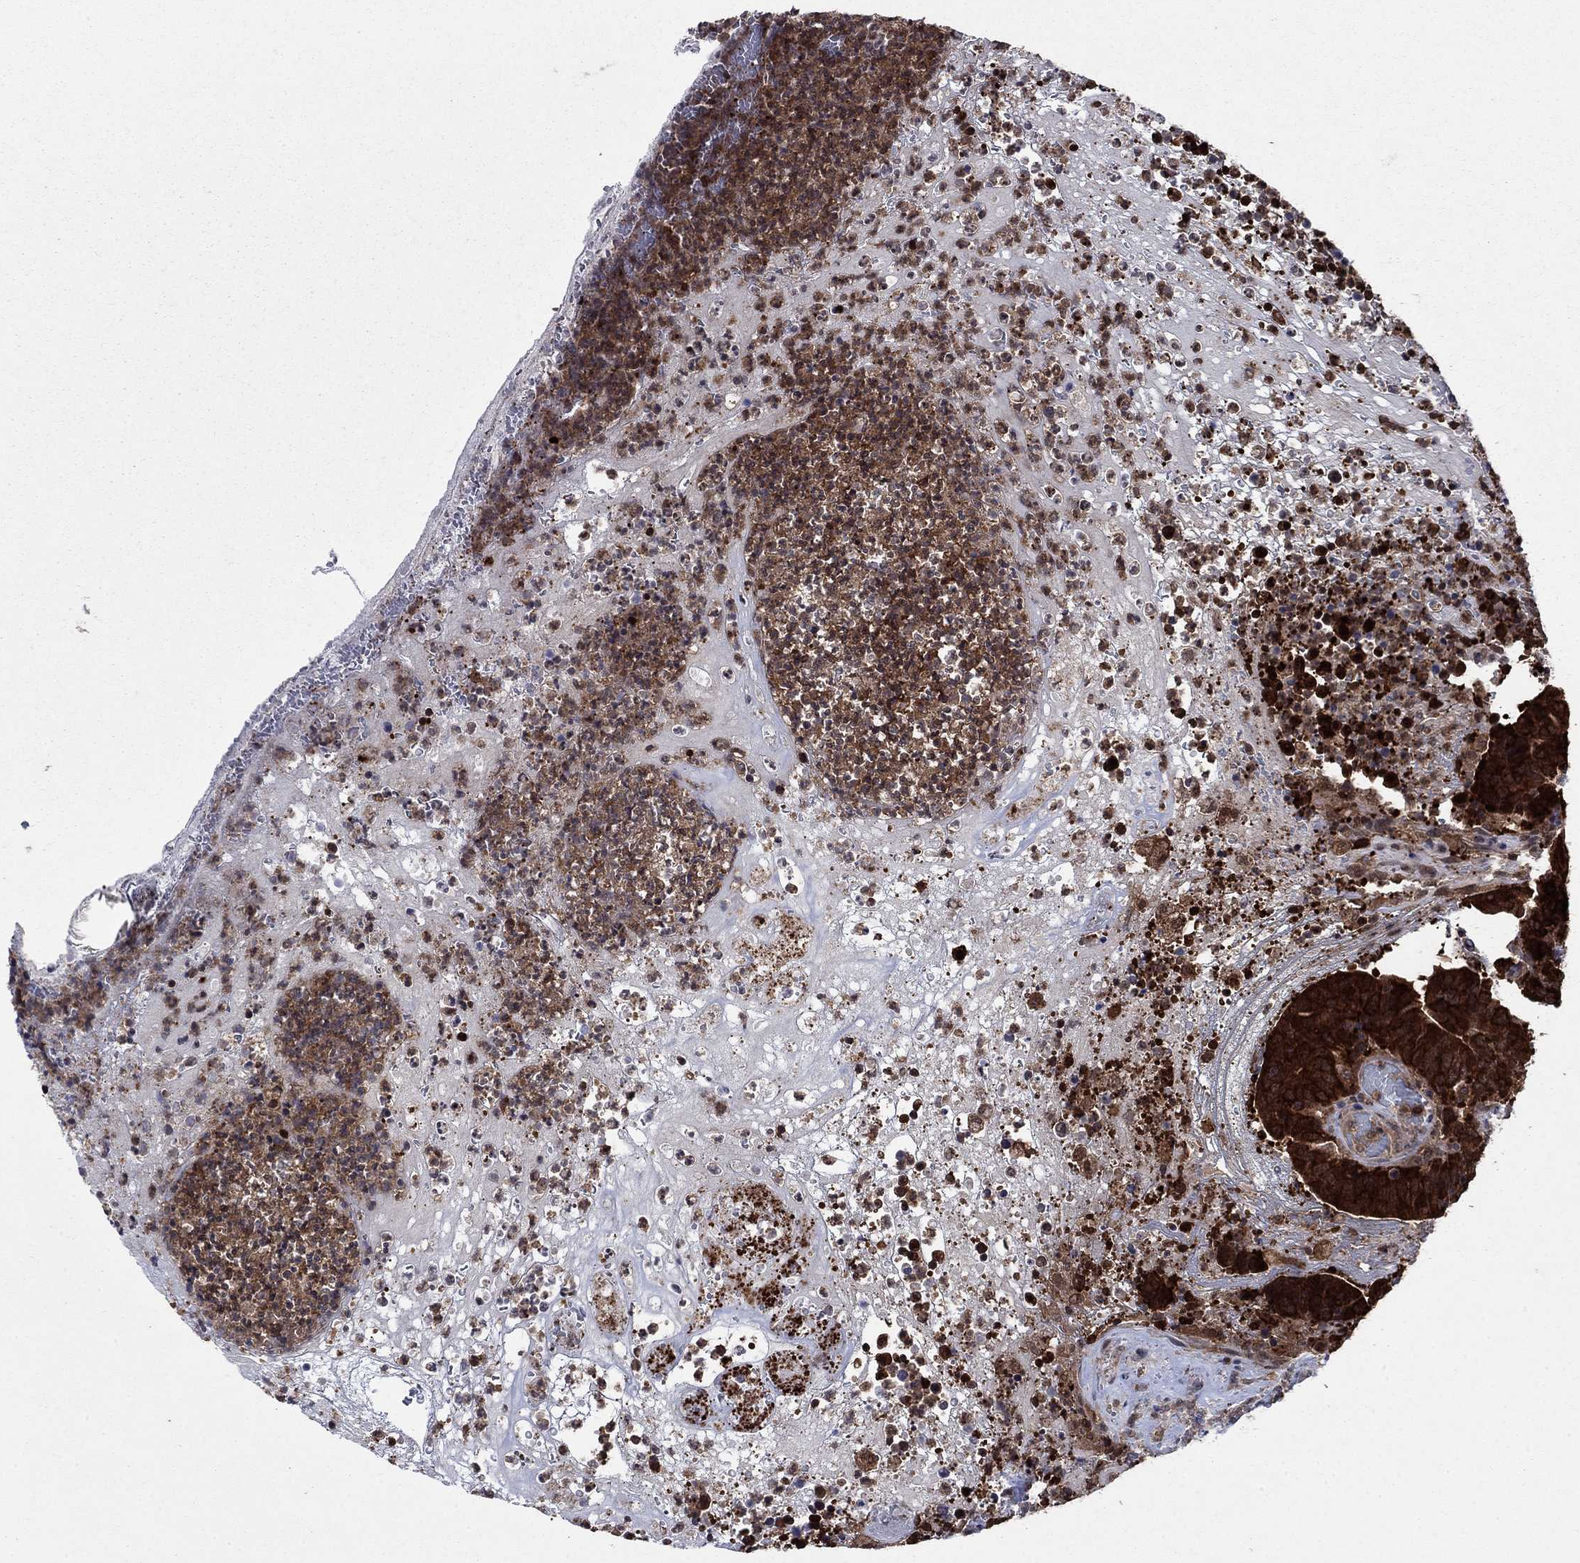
{"staining": {"intensity": "strong", "quantity": ">75%", "location": "cytoplasmic/membranous"}, "tissue": "colorectal cancer", "cell_type": "Tumor cells", "image_type": "cancer", "snomed": [{"axis": "morphology", "description": "Adenocarcinoma, NOS"}, {"axis": "topography", "description": "Colon"}], "caption": "About >75% of tumor cells in human adenocarcinoma (colorectal) display strong cytoplasmic/membranous protein positivity as visualized by brown immunohistochemical staining.", "gene": "CACYBP", "patient": {"sex": "female", "age": 75}}